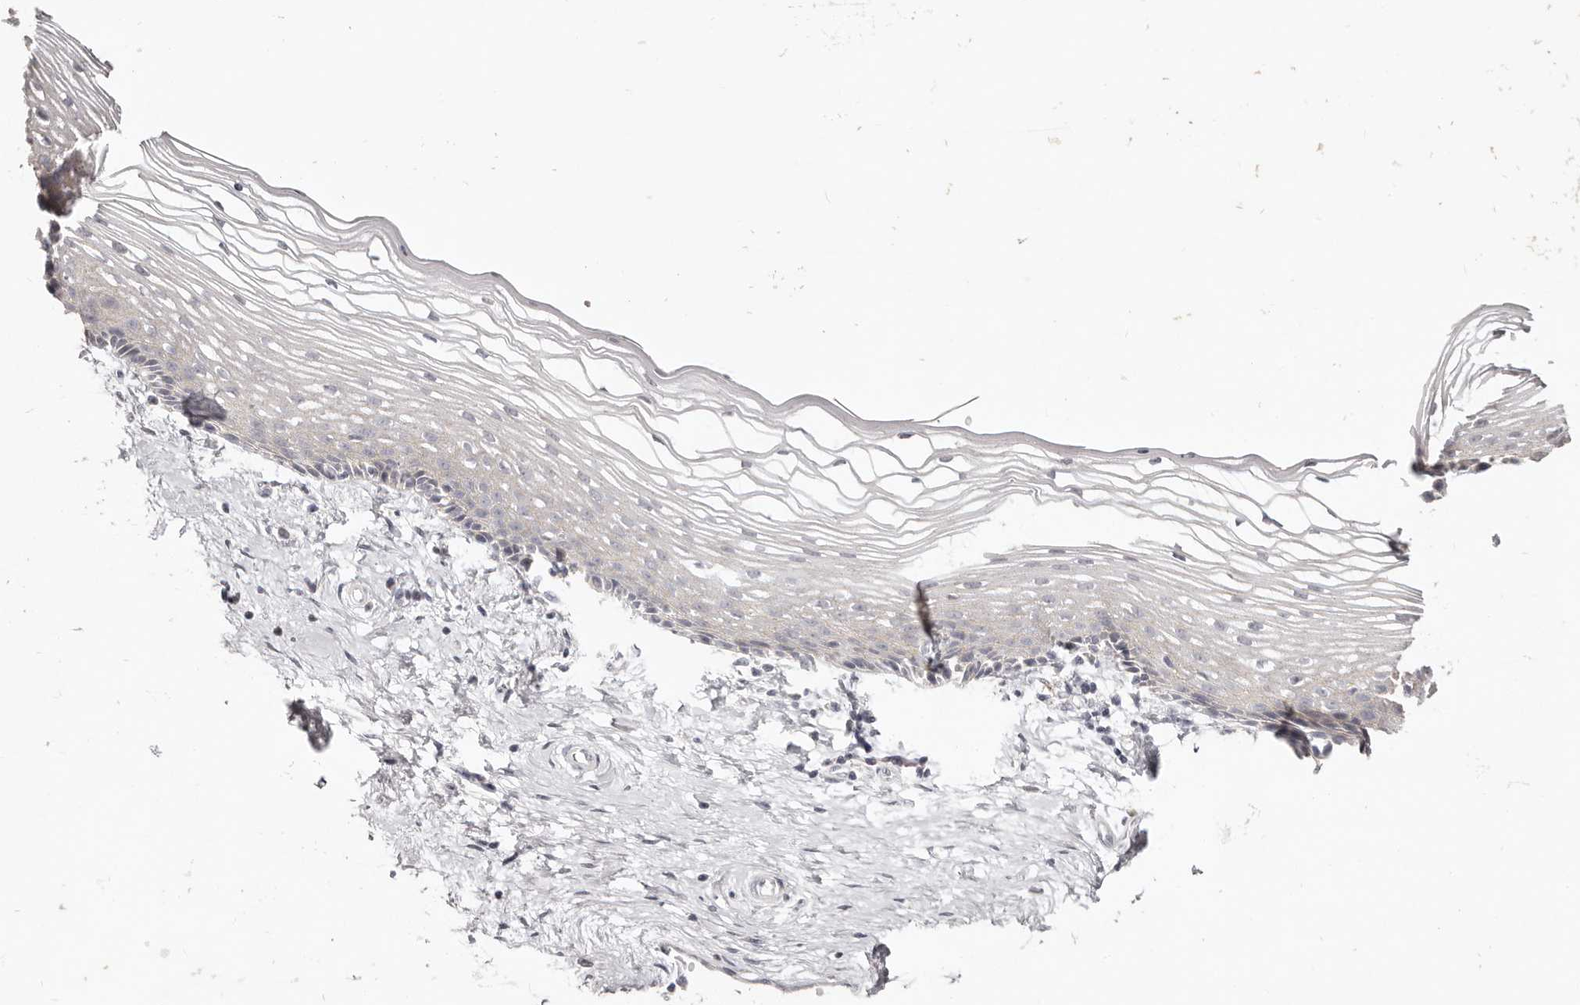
{"staining": {"intensity": "negative", "quantity": "none", "location": "none"}, "tissue": "vagina", "cell_type": "Squamous epithelial cells", "image_type": "normal", "snomed": [{"axis": "morphology", "description": "Normal tissue, NOS"}, {"axis": "topography", "description": "Vagina"}], "caption": "High magnification brightfield microscopy of unremarkable vagina stained with DAB (brown) and counterstained with hematoxylin (blue): squamous epithelial cells show no significant staining.", "gene": "PCDHB6", "patient": {"sex": "female", "age": 46}}